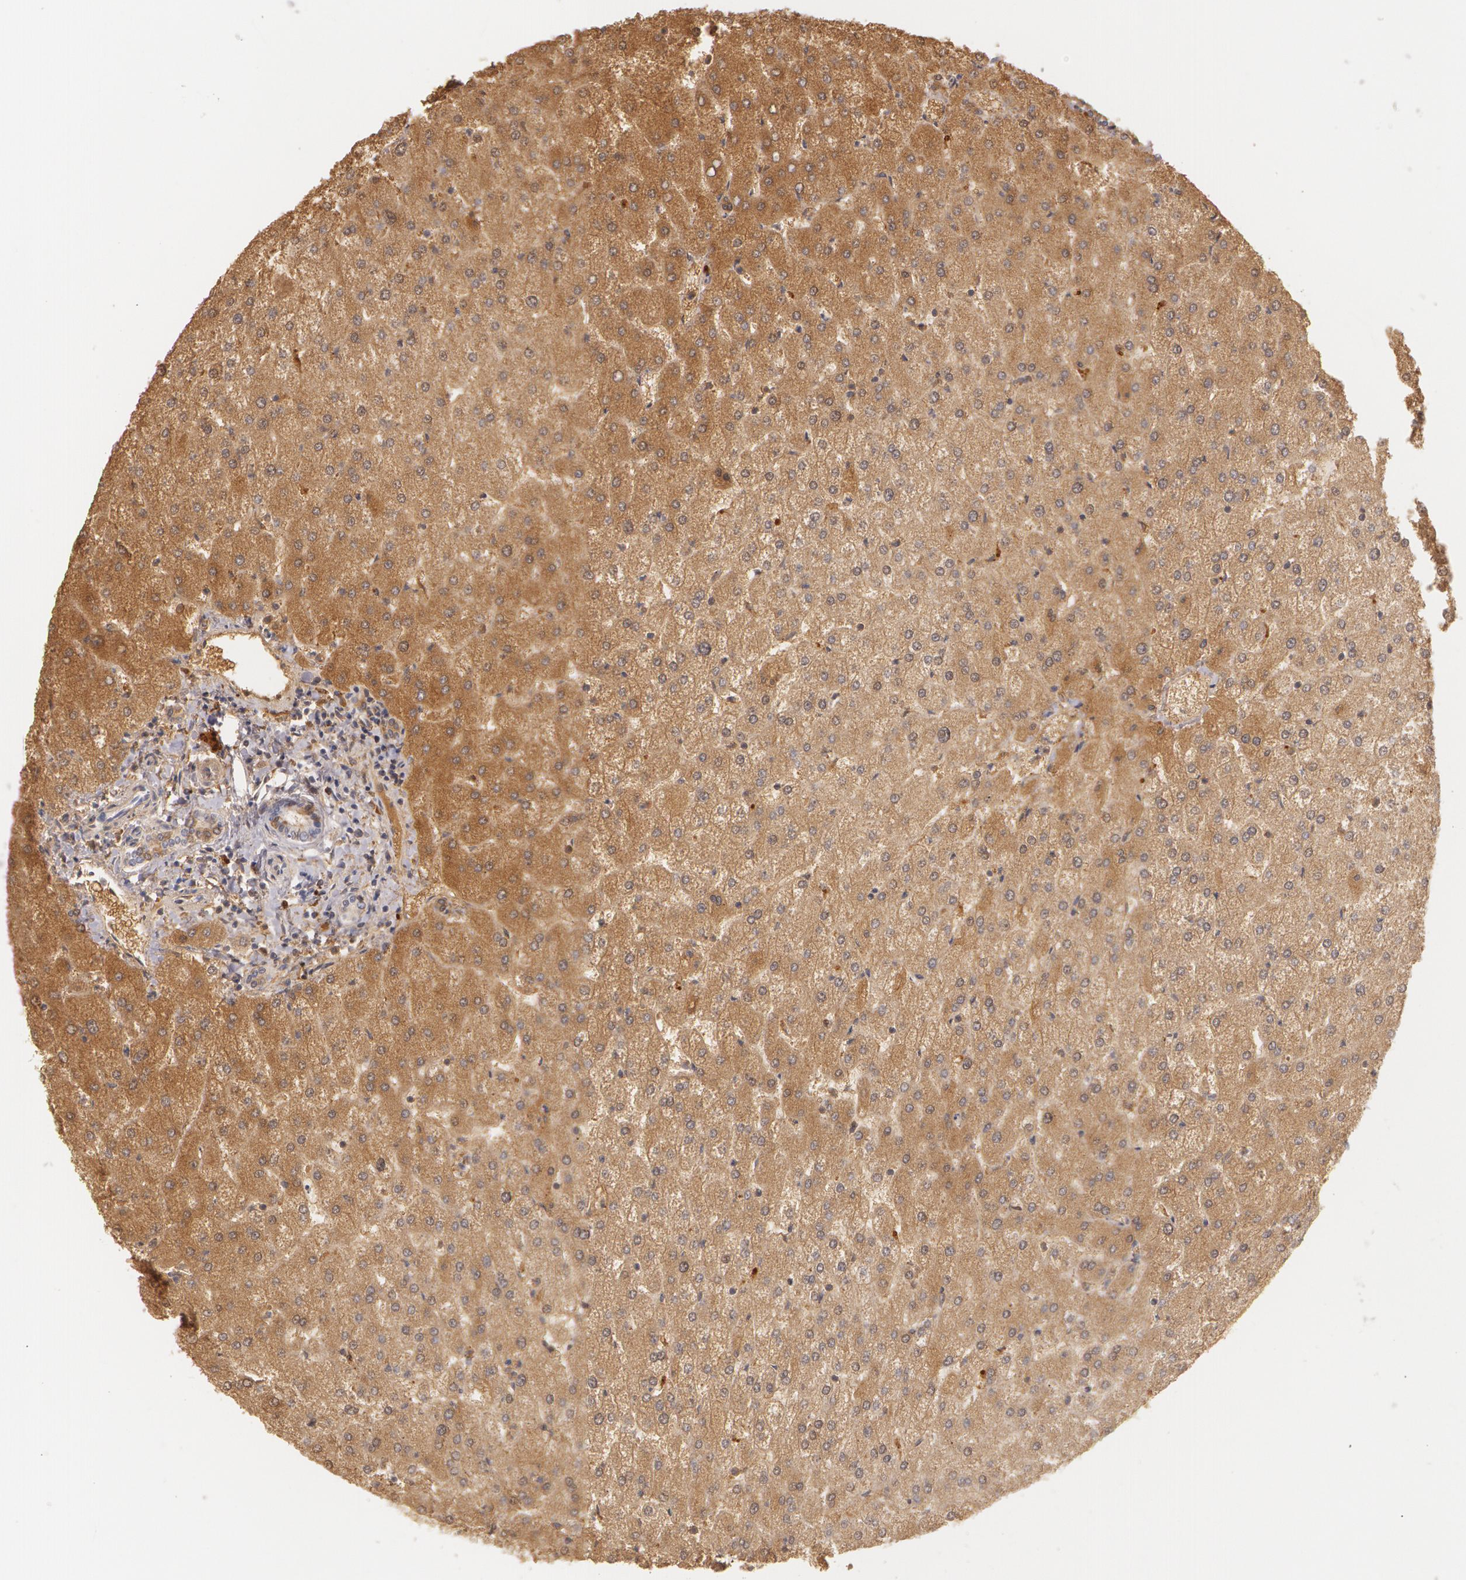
{"staining": {"intensity": "weak", "quantity": "<25%", "location": "cytoplasmic/membranous"}, "tissue": "liver", "cell_type": "Cholangiocytes", "image_type": "normal", "snomed": [{"axis": "morphology", "description": "Normal tissue, NOS"}, {"axis": "topography", "description": "Liver"}], "caption": "Cholangiocytes are negative for brown protein staining in normal liver. Brightfield microscopy of immunohistochemistry (IHC) stained with DAB (3,3'-diaminobenzidine) (brown) and hematoxylin (blue), captured at high magnification.", "gene": "LBP", "patient": {"sex": "female", "age": 32}}